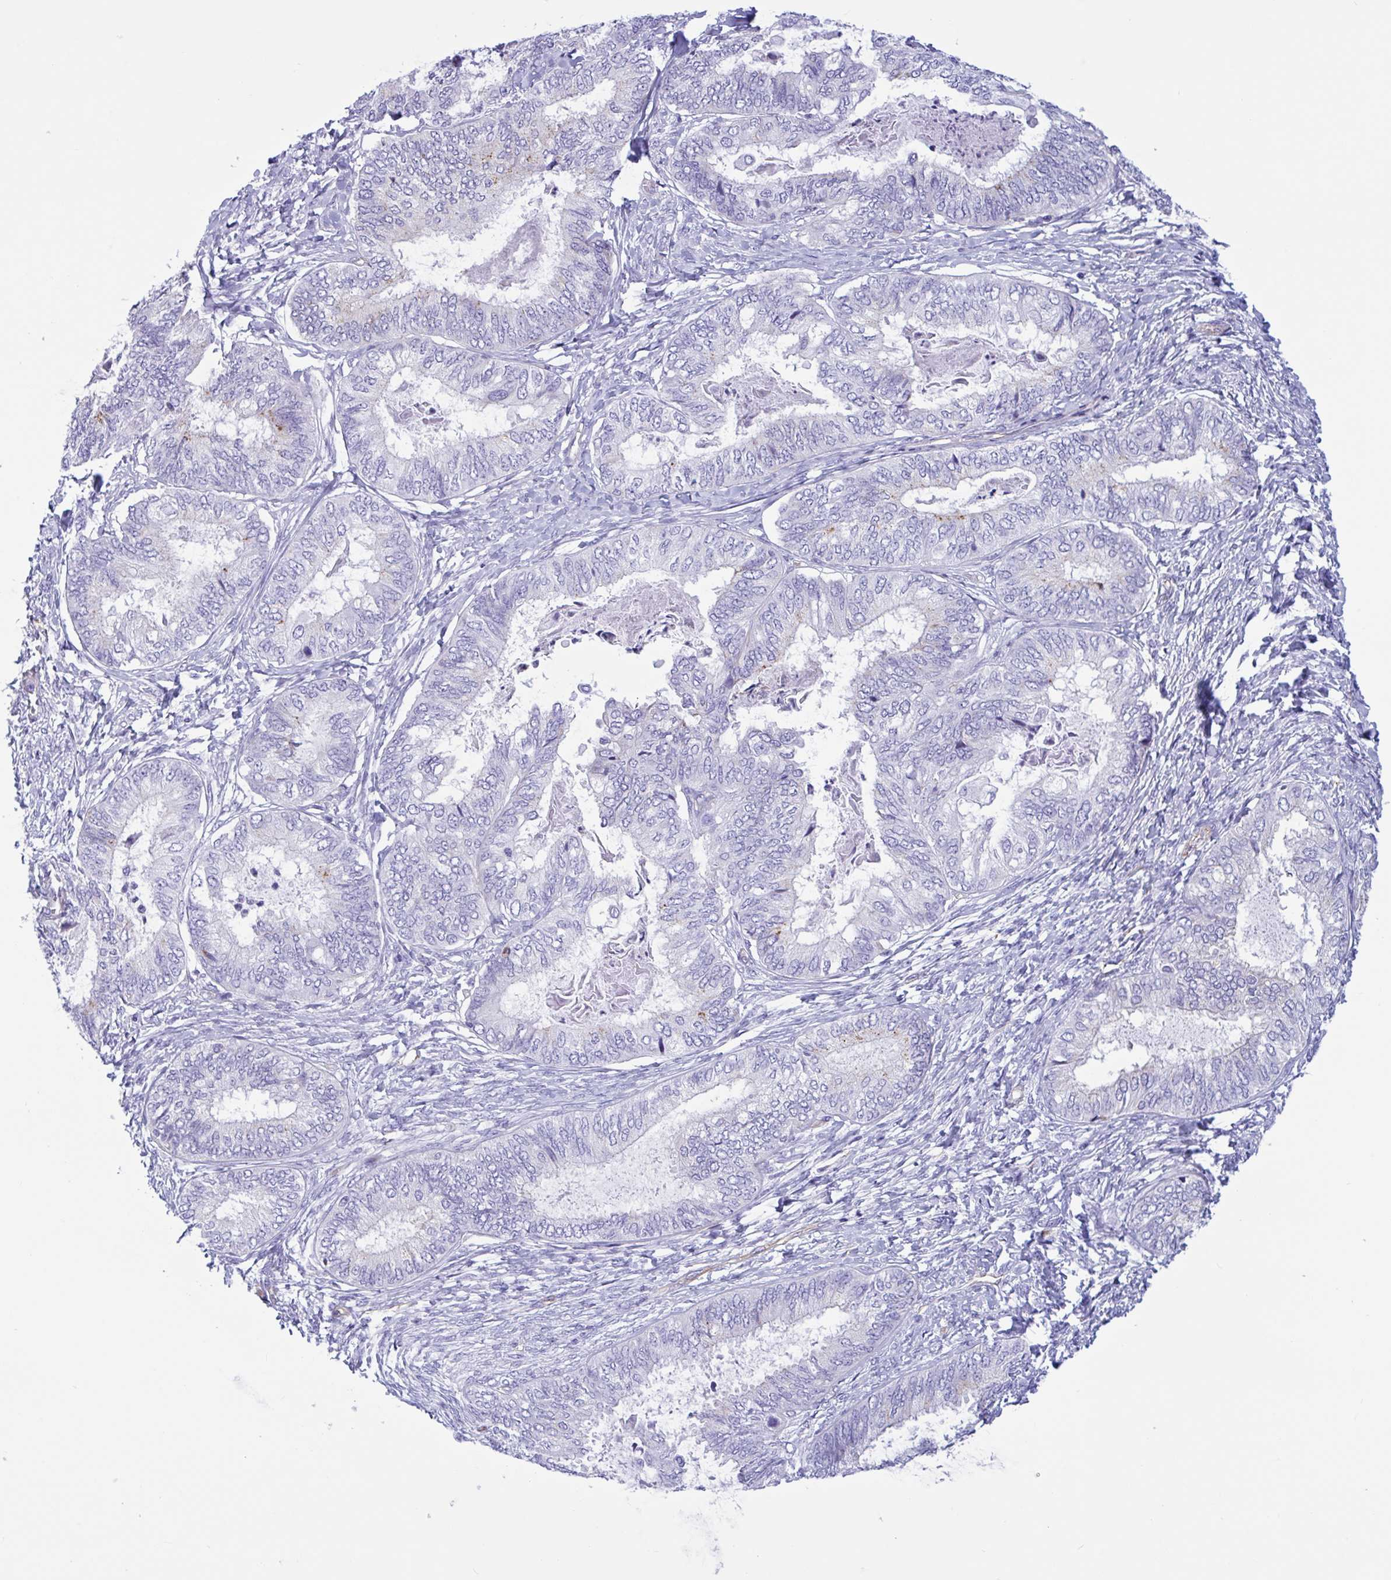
{"staining": {"intensity": "negative", "quantity": "none", "location": "none"}, "tissue": "ovarian cancer", "cell_type": "Tumor cells", "image_type": "cancer", "snomed": [{"axis": "morphology", "description": "Carcinoma, endometroid"}, {"axis": "topography", "description": "Ovary"}], "caption": "A histopathology image of human endometroid carcinoma (ovarian) is negative for staining in tumor cells.", "gene": "RPL22L1", "patient": {"sex": "female", "age": 70}}